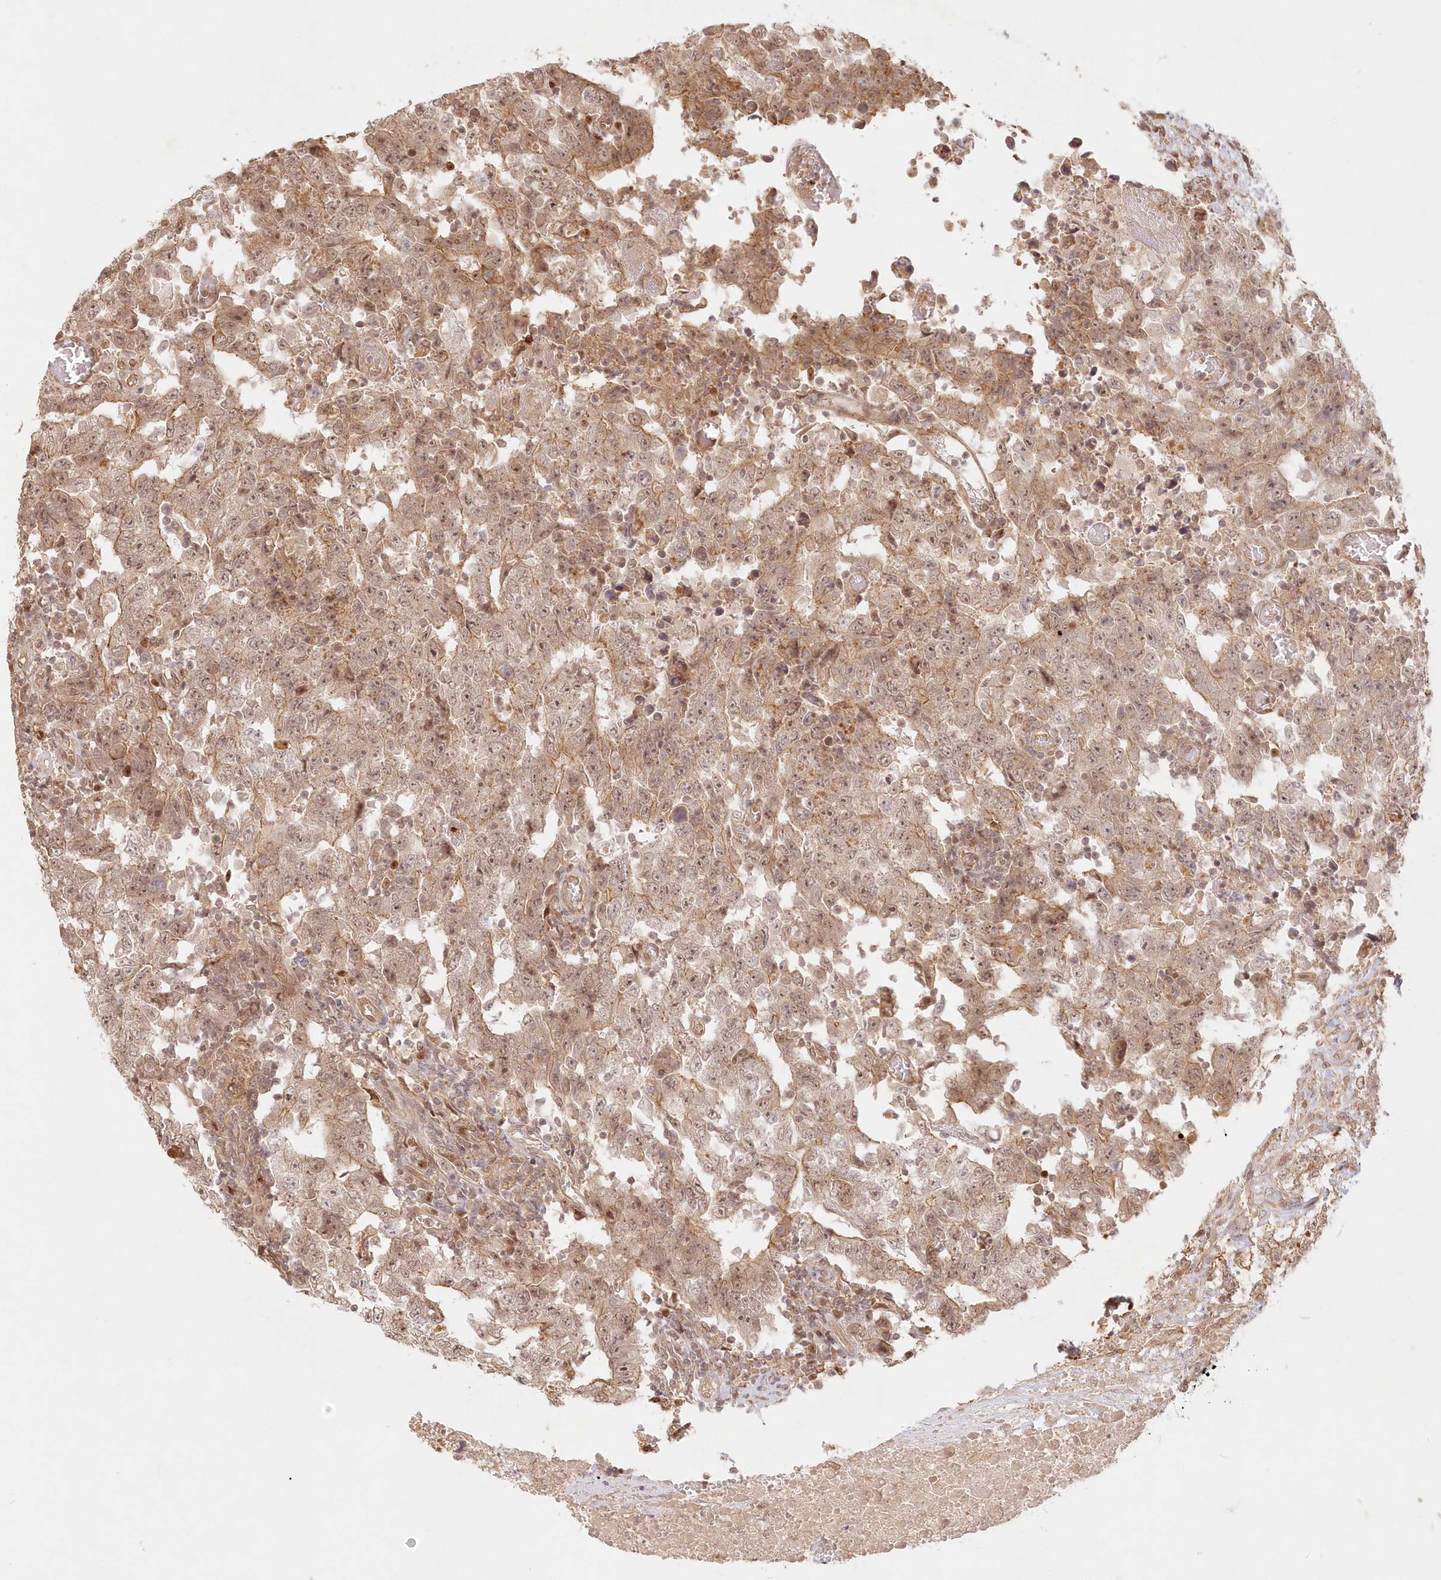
{"staining": {"intensity": "moderate", "quantity": ">75%", "location": "cytoplasmic/membranous,nuclear"}, "tissue": "testis cancer", "cell_type": "Tumor cells", "image_type": "cancer", "snomed": [{"axis": "morphology", "description": "Carcinoma, Embryonal, NOS"}, {"axis": "topography", "description": "Testis"}], "caption": "DAB immunohistochemical staining of human testis embryonal carcinoma demonstrates moderate cytoplasmic/membranous and nuclear protein positivity in about >75% of tumor cells.", "gene": "KIAA0232", "patient": {"sex": "male", "age": 26}}